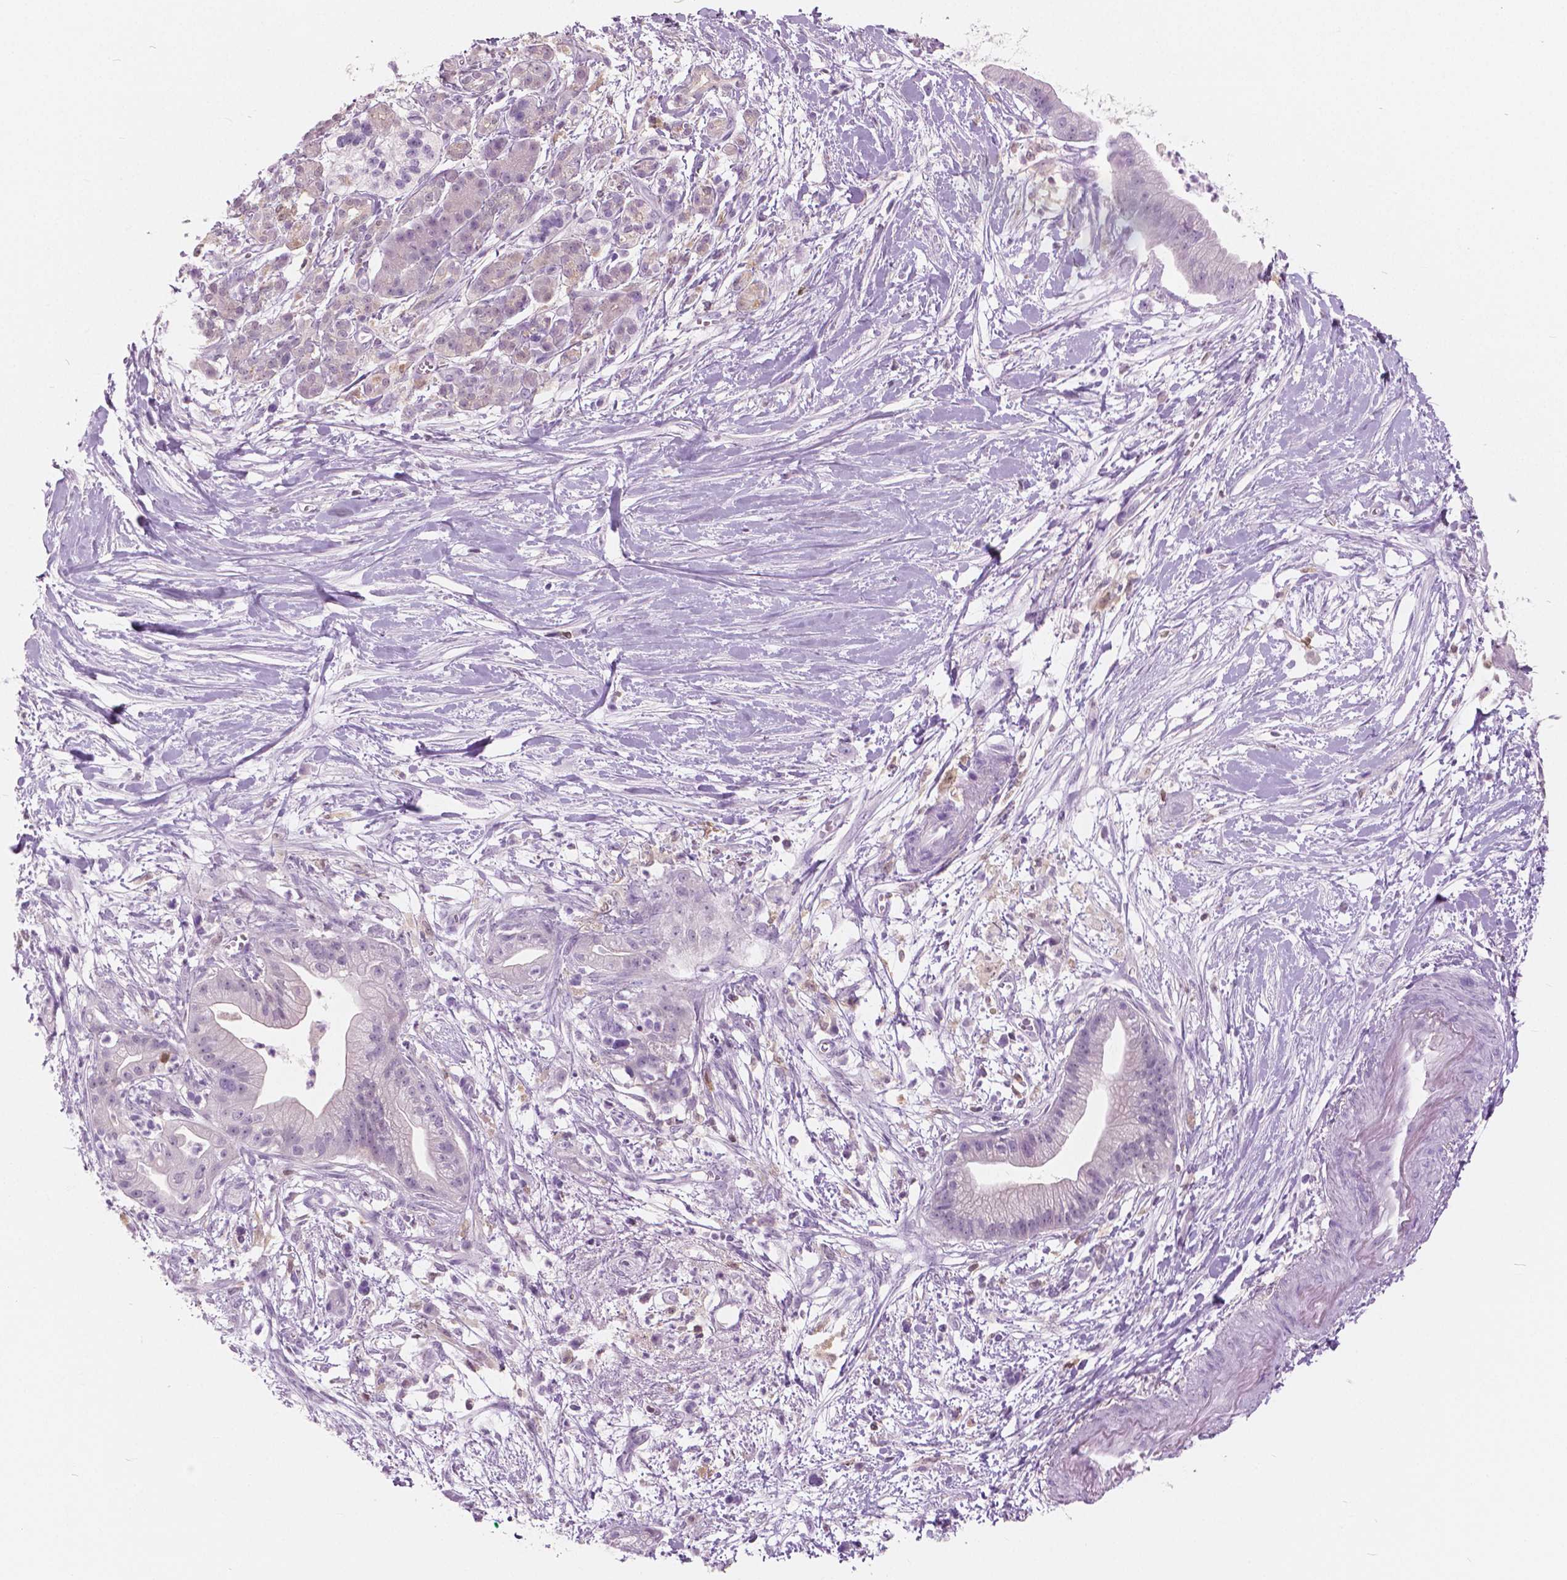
{"staining": {"intensity": "negative", "quantity": "none", "location": "none"}, "tissue": "pancreatic cancer", "cell_type": "Tumor cells", "image_type": "cancer", "snomed": [{"axis": "morphology", "description": "Normal tissue, NOS"}, {"axis": "morphology", "description": "Adenocarcinoma, NOS"}, {"axis": "topography", "description": "Lymph node"}, {"axis": "topography", "description": "Pancreas"}], "caption": "This is a micrograph of immunohistochemistry staining of adenocarcinoma (pancreatic), which shows no expression in tumor cells.", "gene": "GALM", "patient": {"sex": "female", "age": 58}}